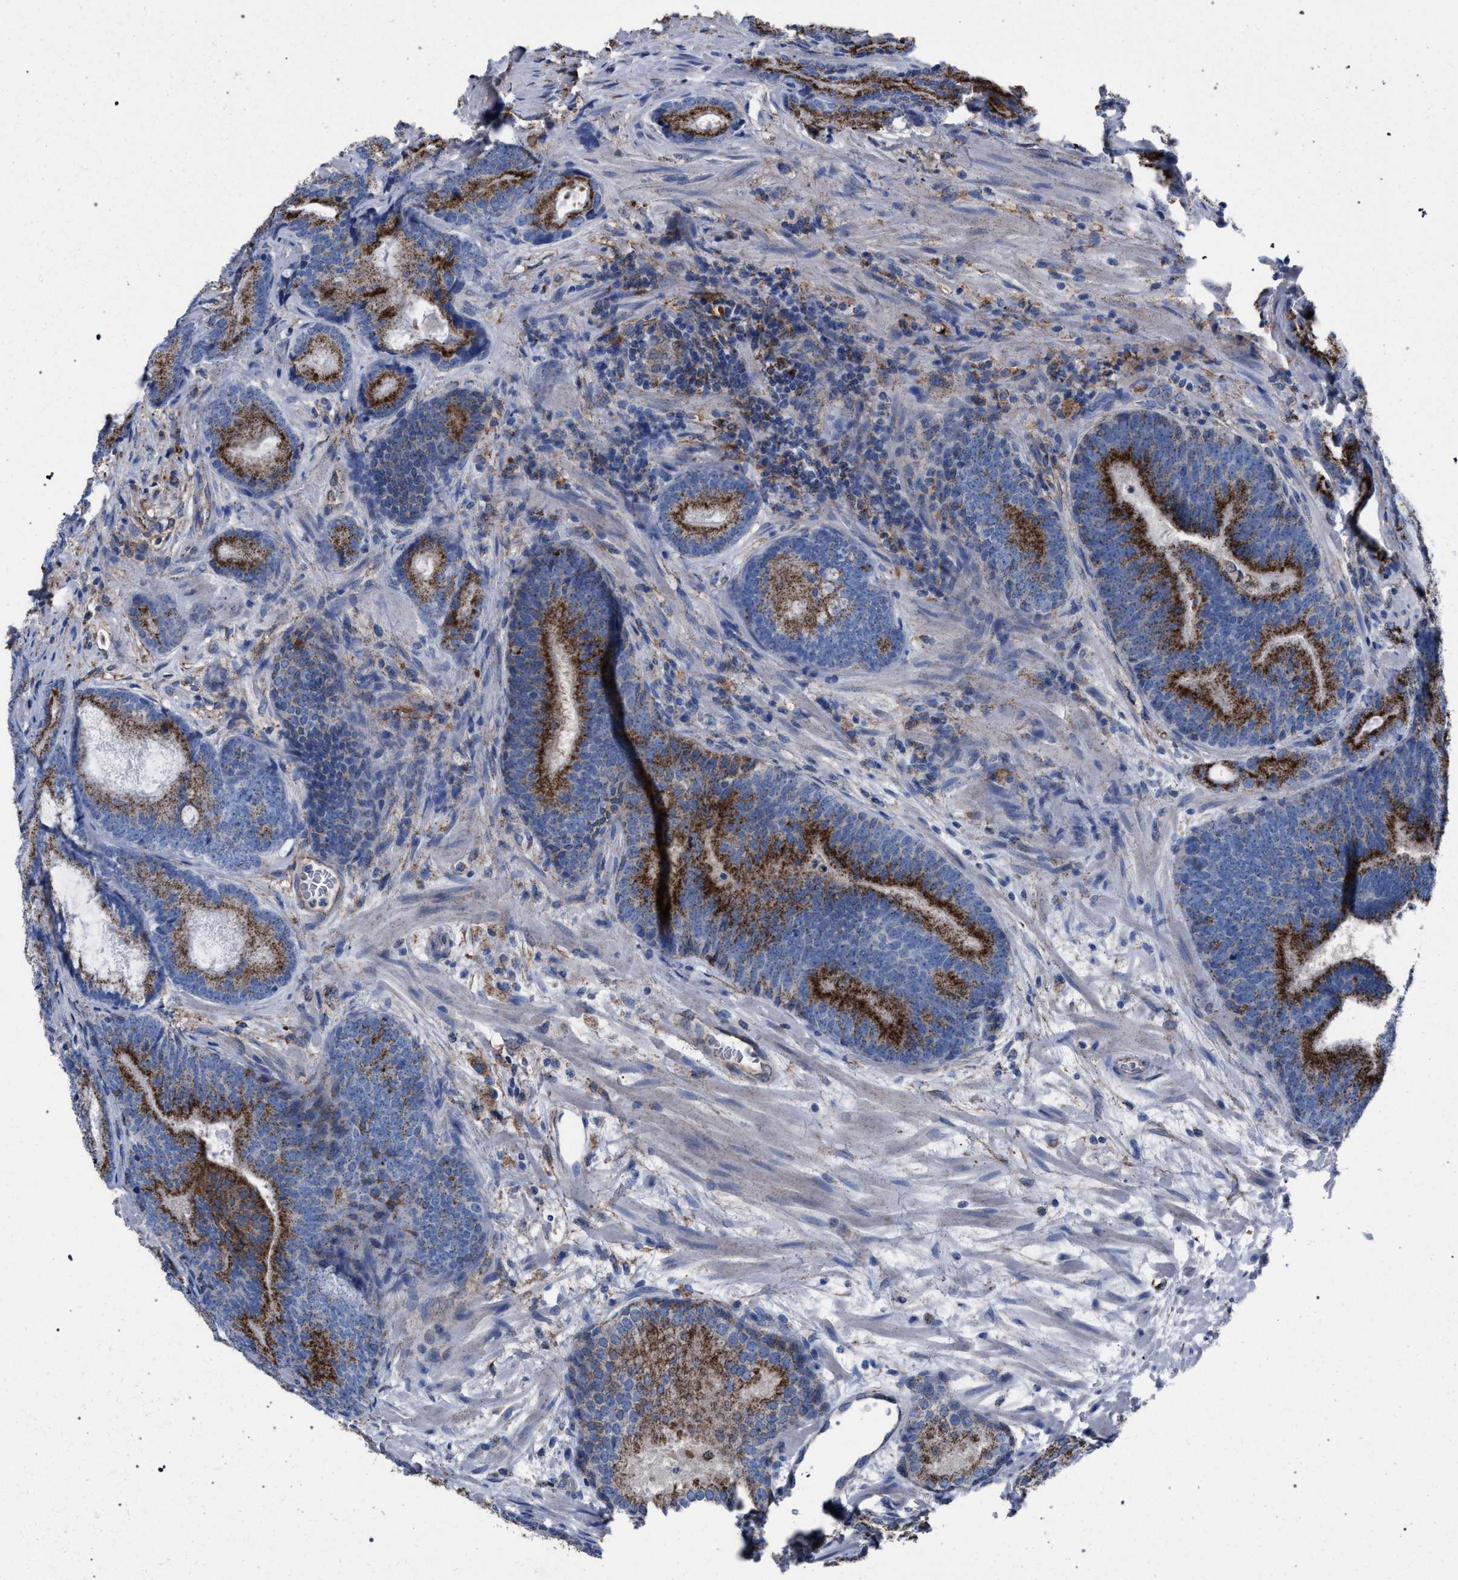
{"staining": {"intensity": "strong", "quantity": ">75%", "location": "cytoplasmic/membranous"}, "tissue": "prostate cancer", "cell_type": "Tumor cells", "image_type": "cancer", "snomed": [{"axis": "morphology", "description": "Adenocarcinoma, High grade"}, {"axis": "topography", "description": "Prostate"}], "caption": "There is high levels of strong cytoplasmic/membranous expression in tumor cells of adenocarcinoma (high-grade) (prostate), as demonstrated by immunohistochemical staining (brown color).", "gene": "HSD17B4", "patient": {"sex": "male", "age": 55}}